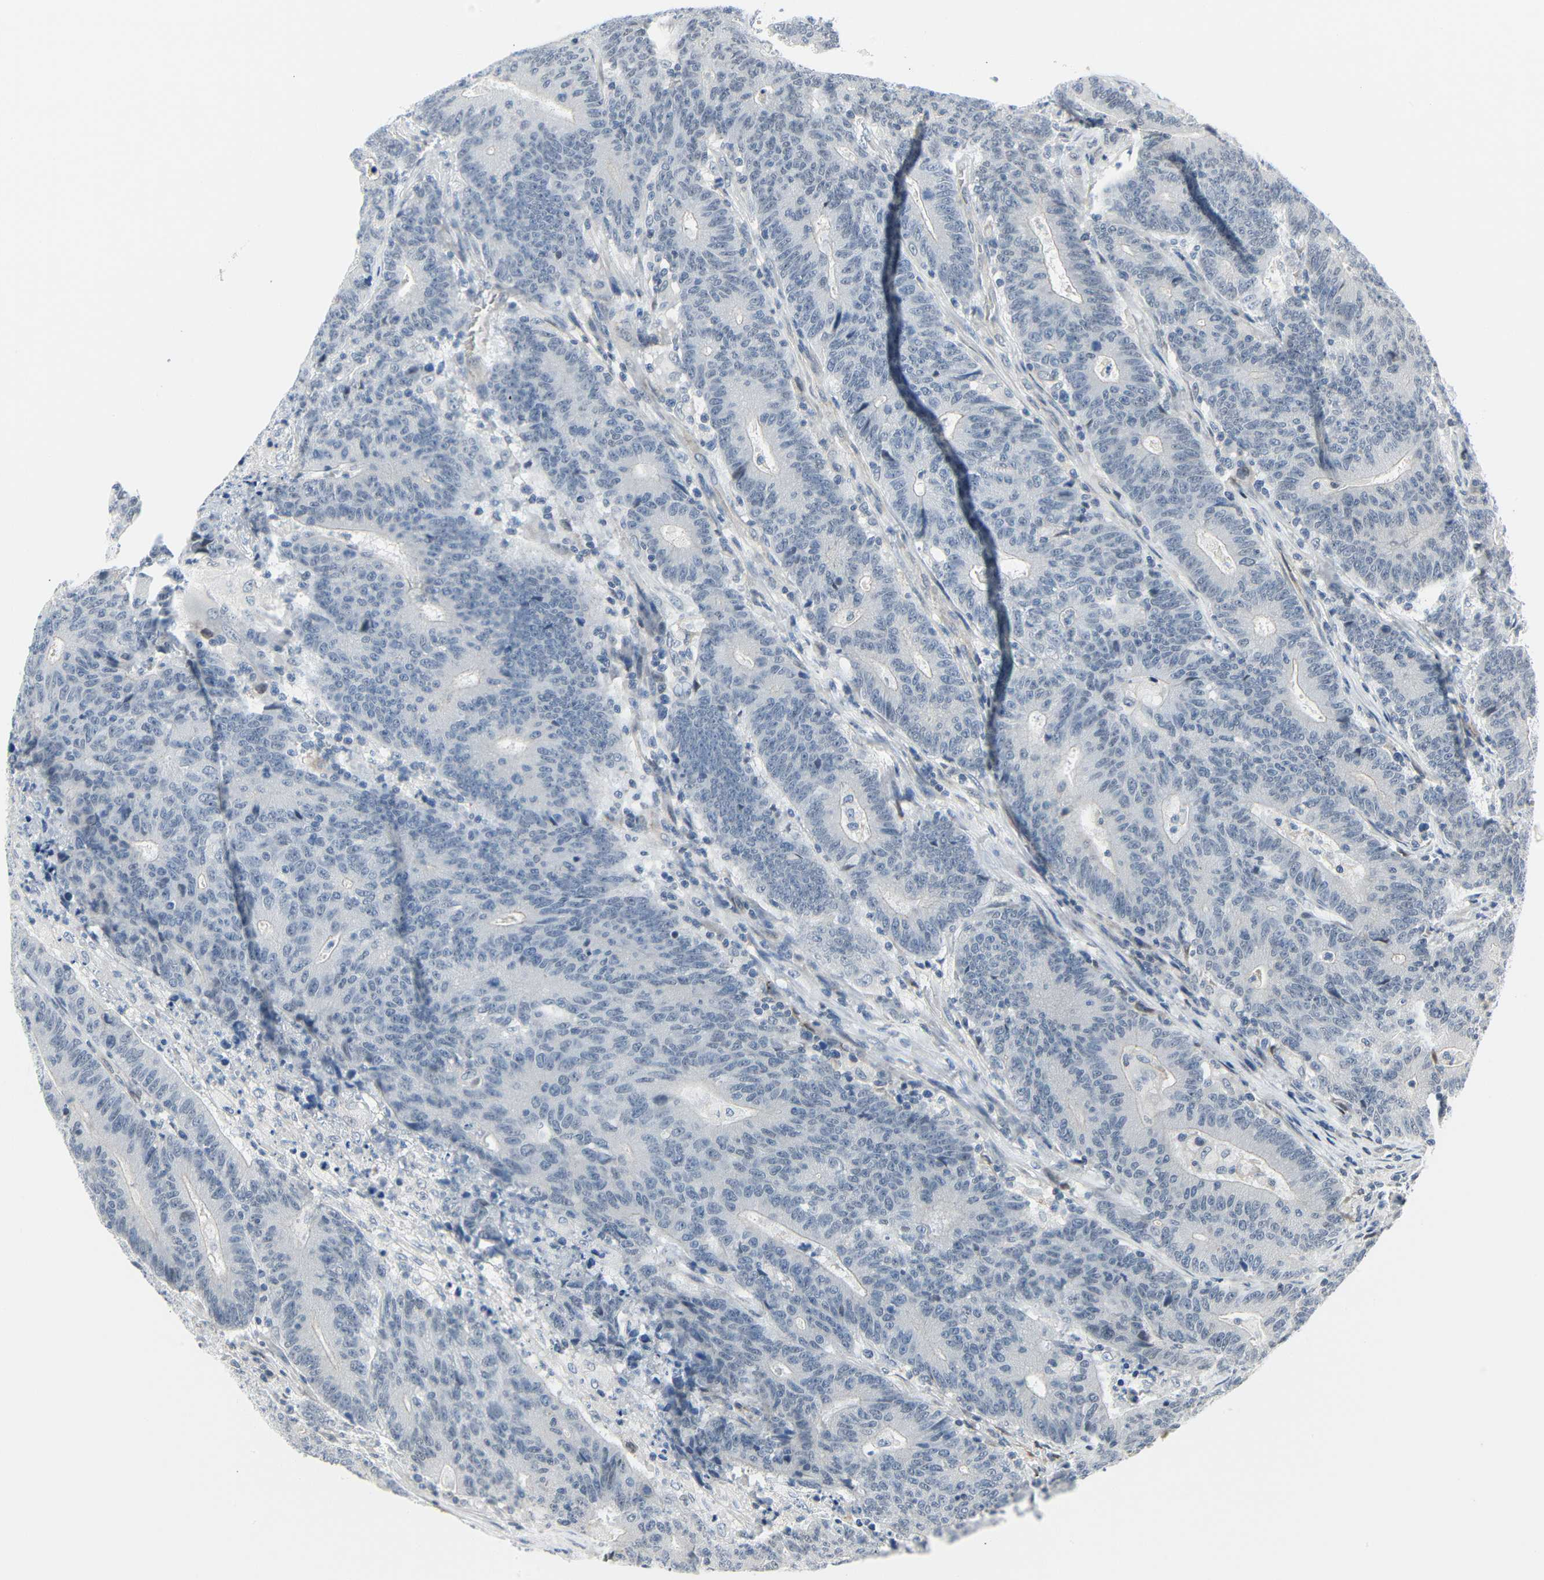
{"staining": {"intensity": "negative", "quantity": "none", "location": "none"}, "tissue": "colorectal cancer", "cell_type": "Tumor cells", "image_type": "cancer", "snomed": [{"axis": "morphology", "description": "Normal tissue, NOS"}, {"axis": "morphology", "description": "Adenocarcinoma, NOS"}, {"axis": "topography", "description": "Colon"}], "caption": "Immunohistochemistry photomicrograph of neoplastic tissue: colorectal cancer (adenocarcinoma) stained with DAB shows no significant protein expression in tumor cells. (DAB immunohistochemistry (IHC) visualized using brightfield microscopy, high magnification).", "gene": "IMPG2", "patient": {"sex": "female", "age": 75}}